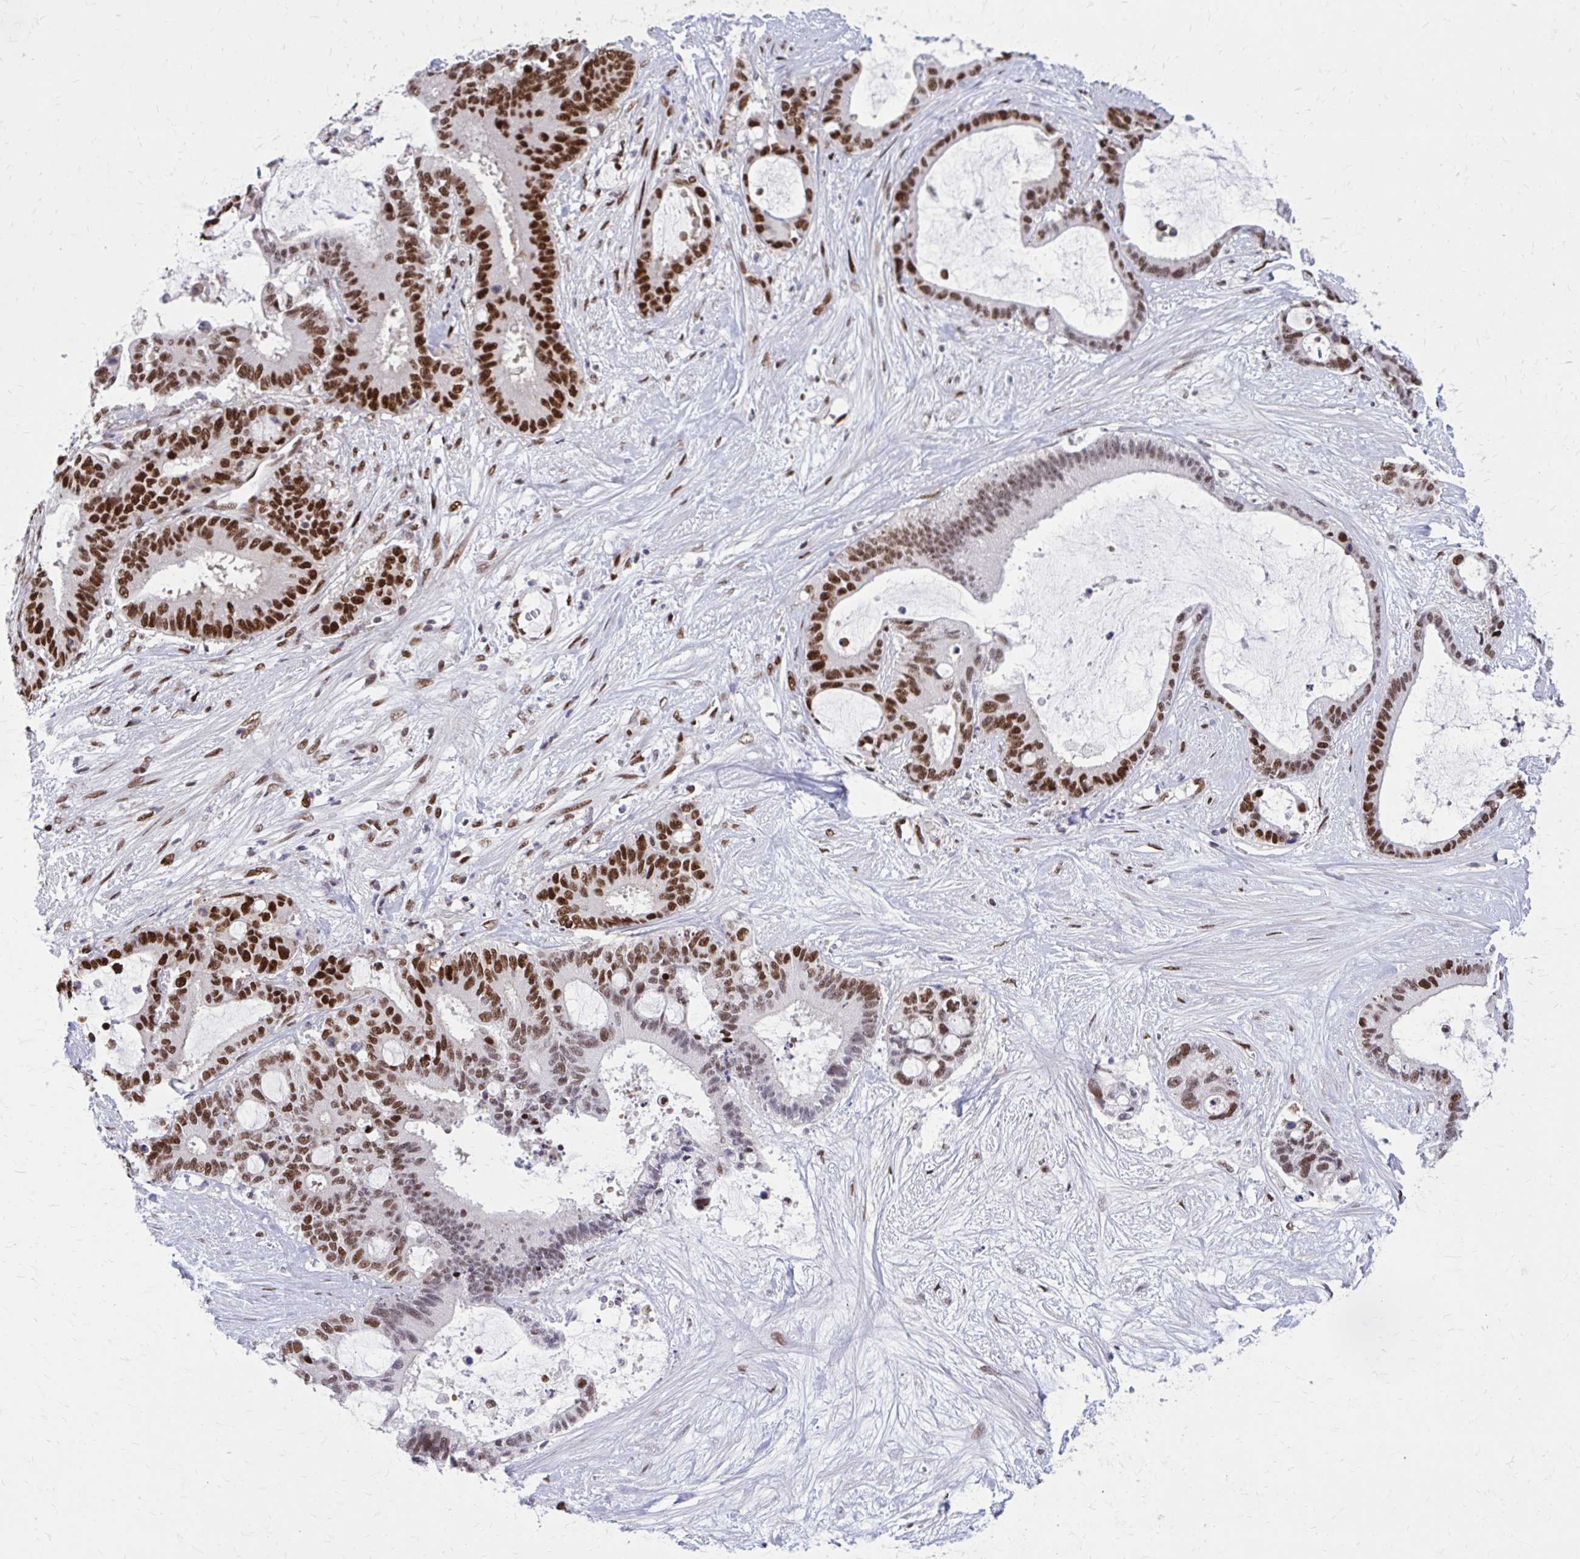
{"staining": {"intensity": "strong", "quantity": ">75%", "location": "nuclear"}, "tissue": "liver cancer", "cell_type": "Tumor cells", "image_type": "cancer", "snomed": [{"axis": "morphology", "description": "Normal tissue, NOS"}, {"axis": "morphology", "description": "Cholangiocarcinoma"}, {"axis": "topography", "description": "Liver"}, {"axis": "topography", "description": "Peripheral nerve tissue"}], "caption": "An image showing strong nuclear staining in approximately >75% of tumor cells in liver cholangiocarcinoma, as visualized by brown immunohistochemical staining.", "gene": "PSME4", "patient": {"sex": "female", "age": 73}}